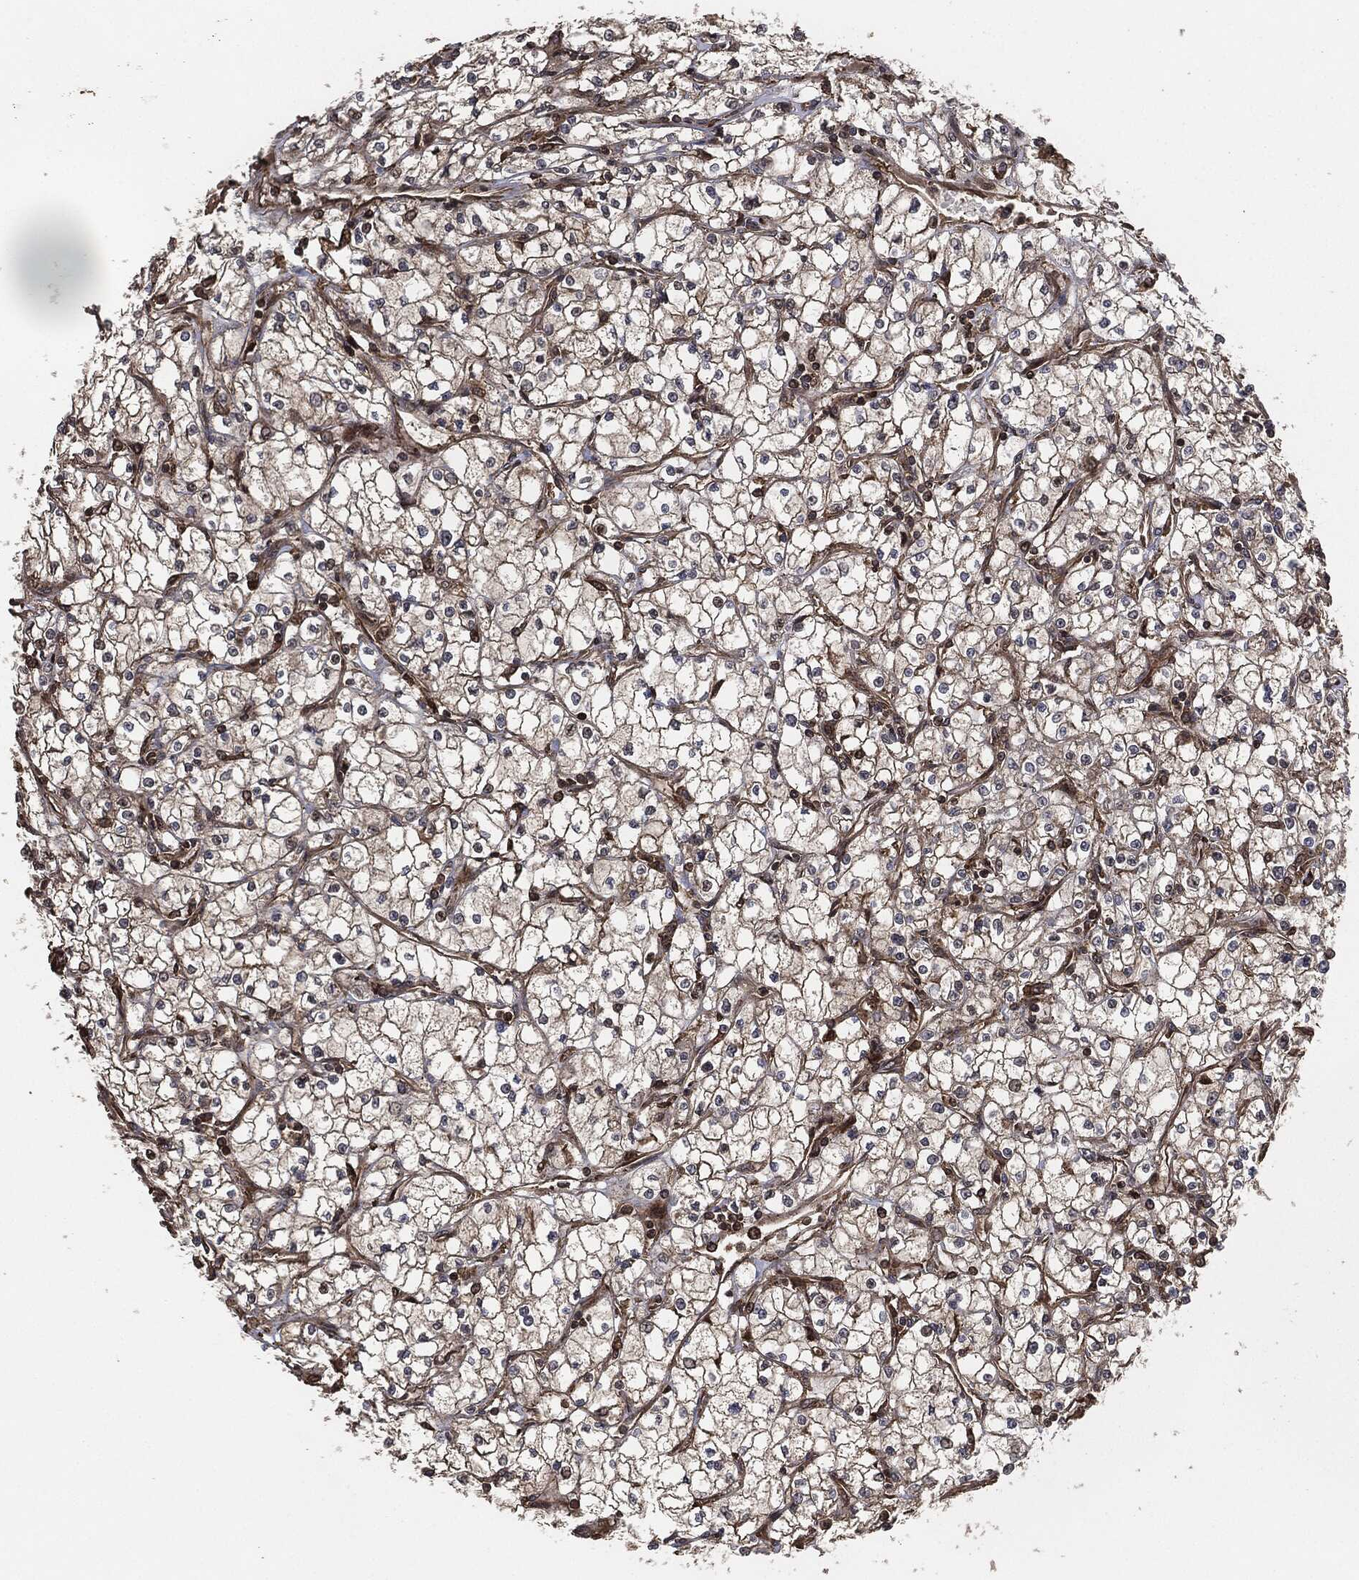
{"staining": {"intensity": "moderate", "quantity": ">75%", "location": "cytoplasmic/membranous"}, "tissue": "renal cancer", "cell_type": "Tumor cells", "image_type": "cancer", "snomed": [{"axis": "morphology", "description": "Adenocarcinoma, NOS"}, {"axis": "topography", "description": "Kidney"}], "caption": "Renal cancer stained with IHC shows moderate cytoplasmic/membranous staining in about >75% of tumor cells. (IHC, brightfield microscopy, high magnification).", "gene": "IFIT1", "patient": {"sex": "male", "age": 67}}